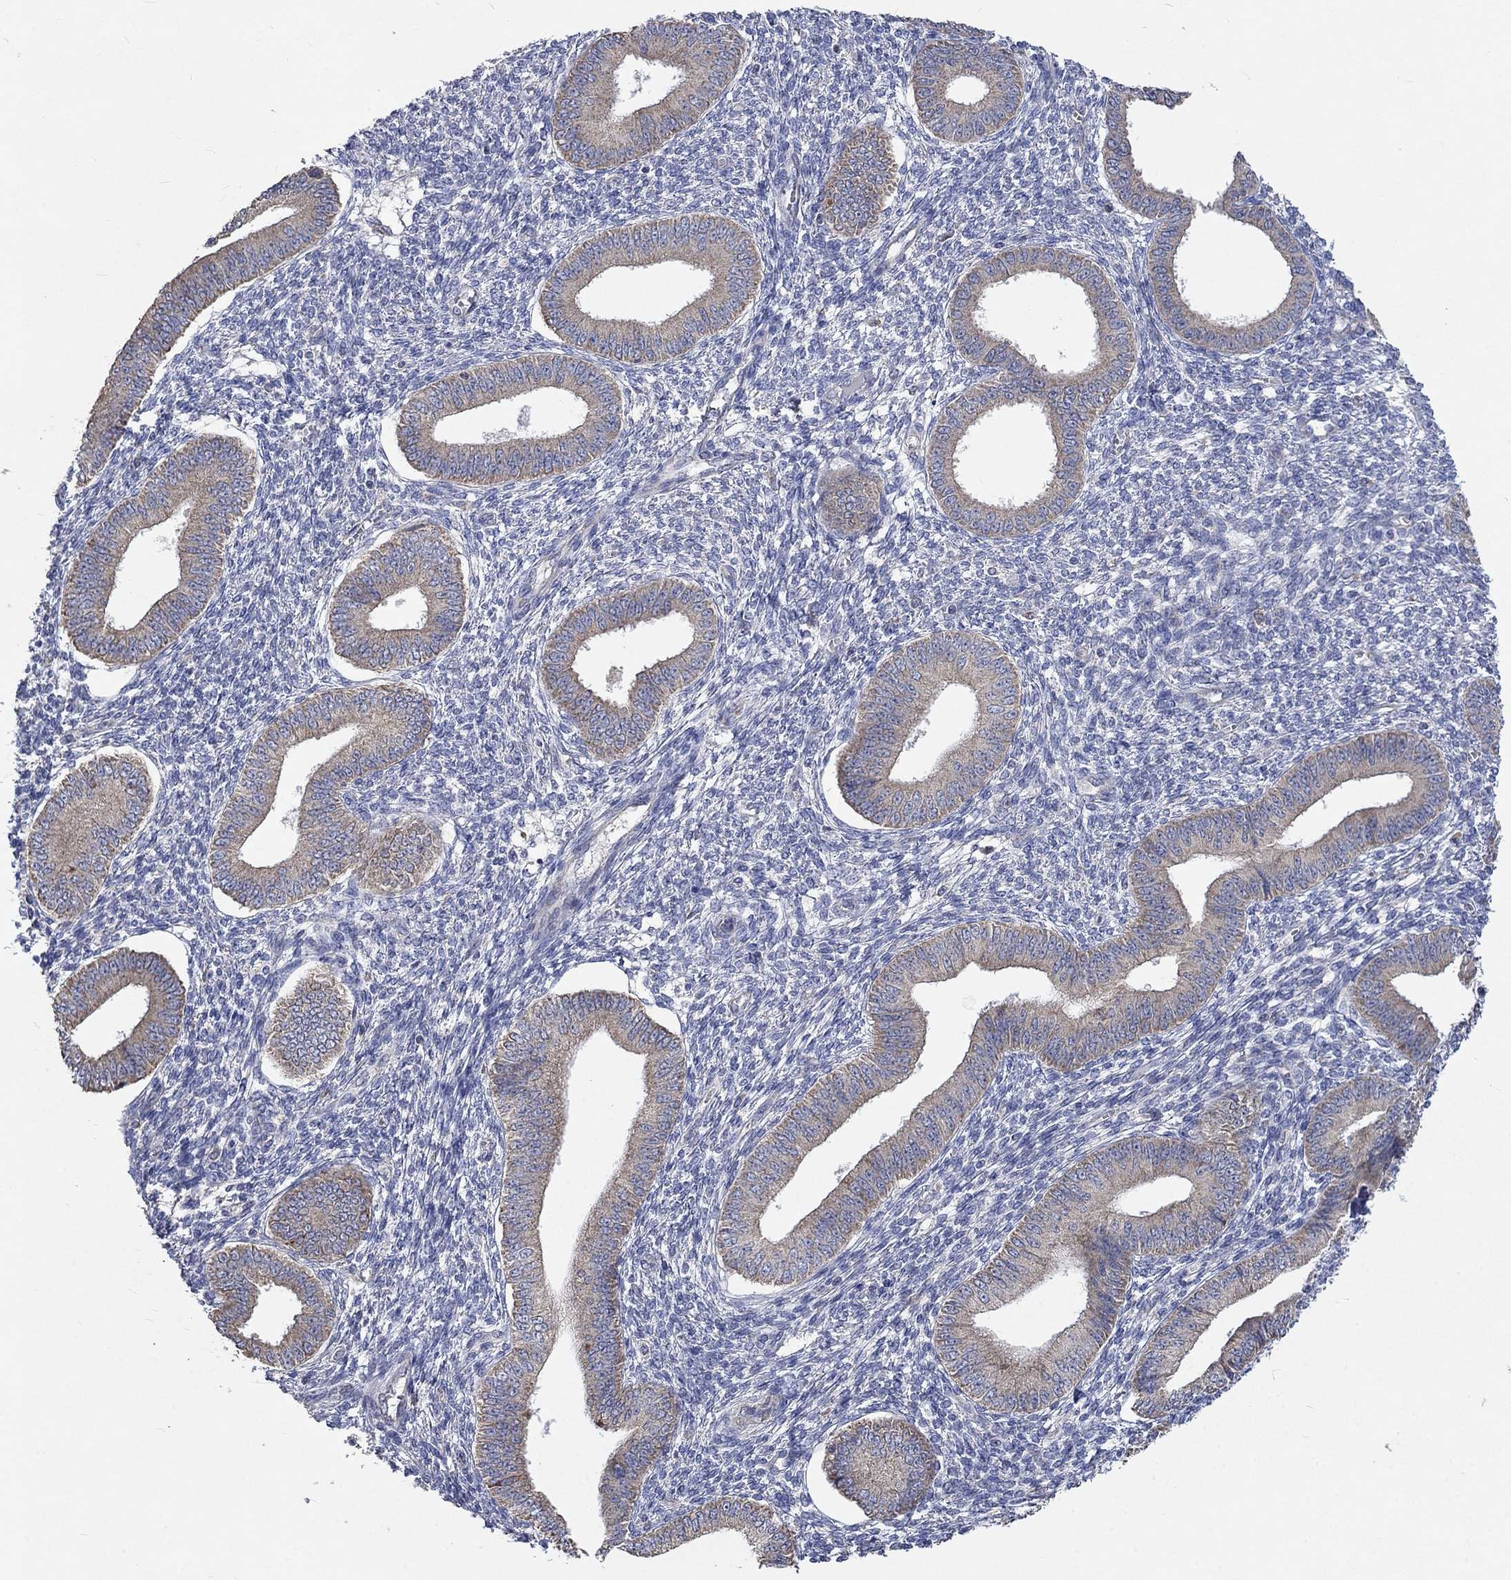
{"staining": {"intensity": "negative", "quantity": "none", "location": "none"}, "tissue": "endometrium", "cell_type": "Cells in endometrial stroma", "image_type": "normal", "snomed": [{"axis": "morphology", "description": "Normal tissue, NOS"}, {"axis": "topography", "description": "Endometrium"}], "caption": "This image is of normal endometrium stained with IHC to label a protein in brown with the nuclei are counter-stained blue. There is no expression in cells in endometrial stroma.", "gene": "UGT8", "patient": {"sex": "female", "age": 42}}